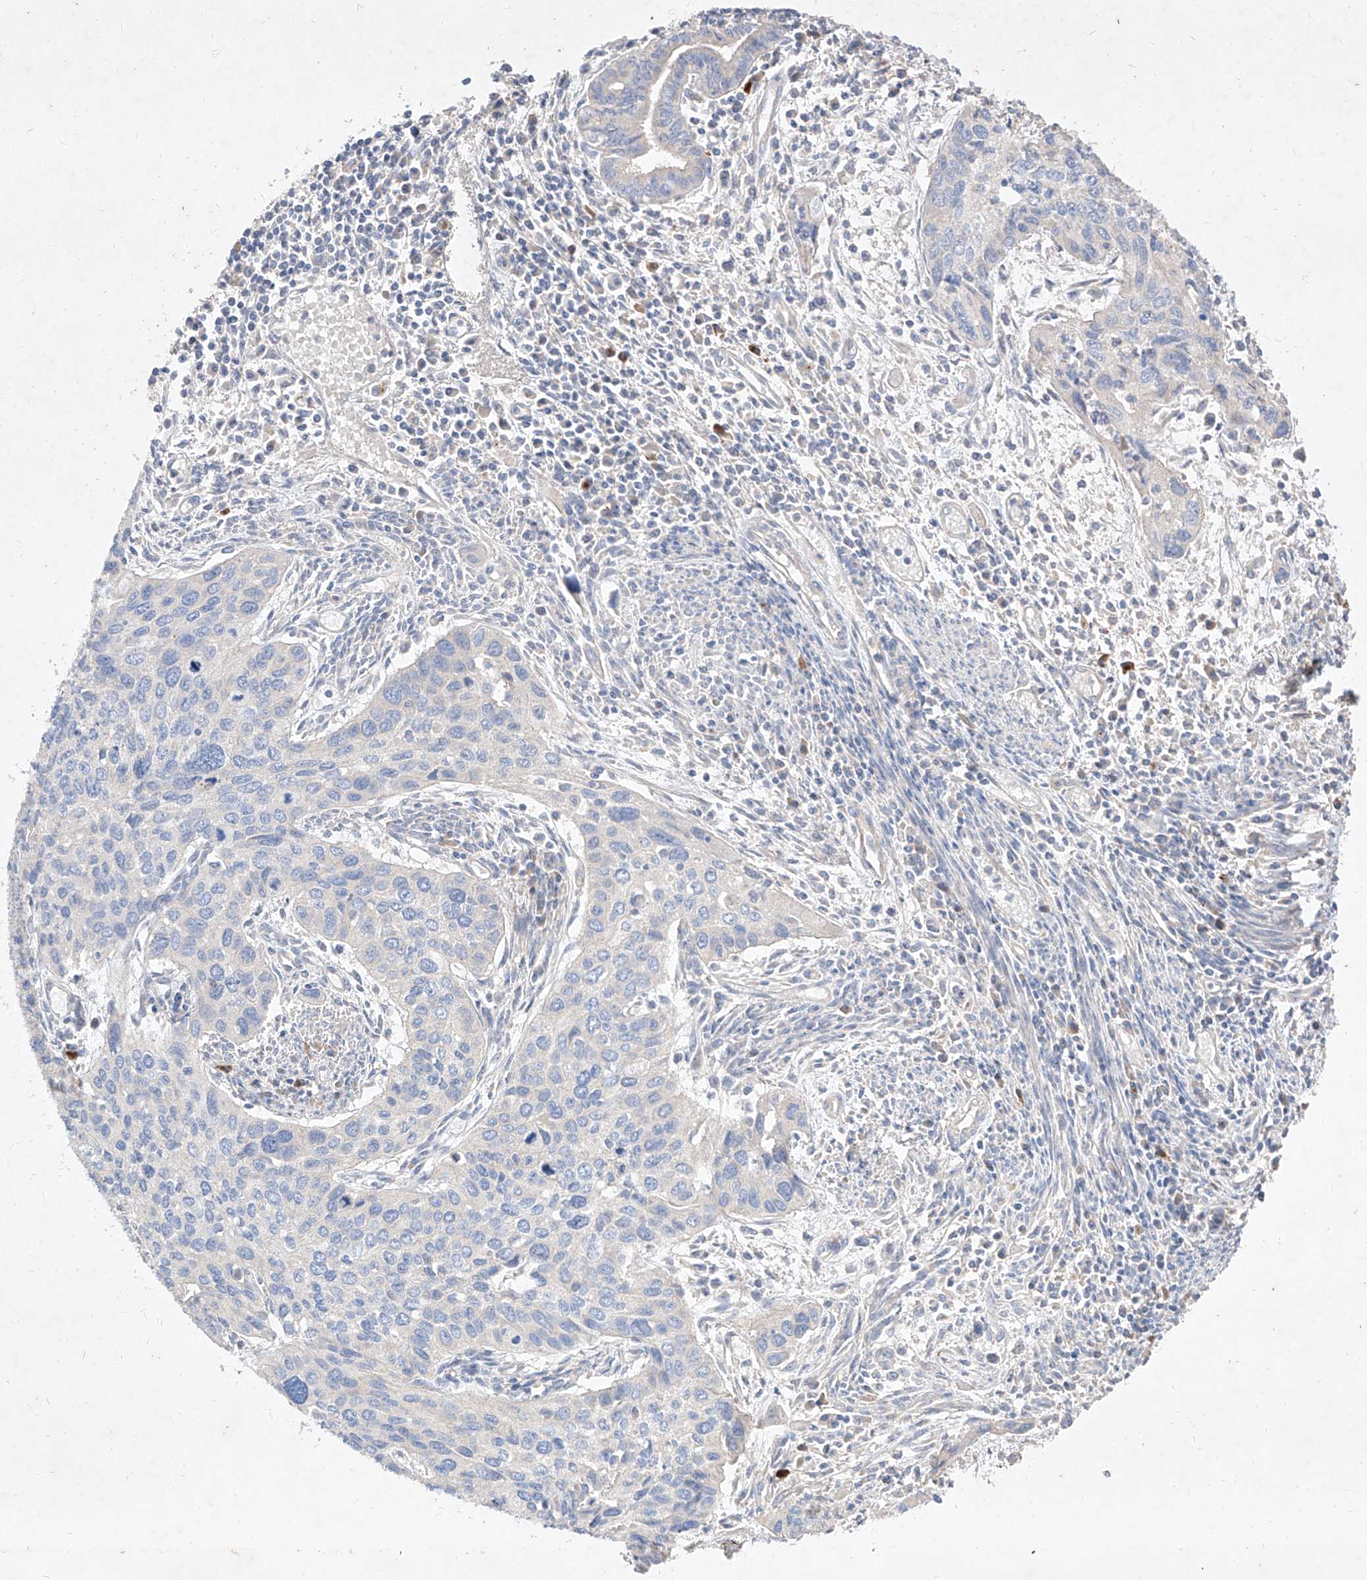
{"staining": {"intensity": "negative", "quantity": "none", "location": "none"}, "tissue": "cervical cancer", "cell_type": "Tumor cells", "image_type": "cancer", "snomed": [{"axis": "morphology", "description": "Squamous cell carcinoma, NOS"}, {"axis": "topography", "description": "Cervix"}], "caption": "A high-resolution histopathology image shows IHC staining of cervical cancer (squamous cell carcinoma), which shows no significant staining in tumor cells.", "gene": "DIRAS3", "patient": {"sex": "female", "age": 55}}